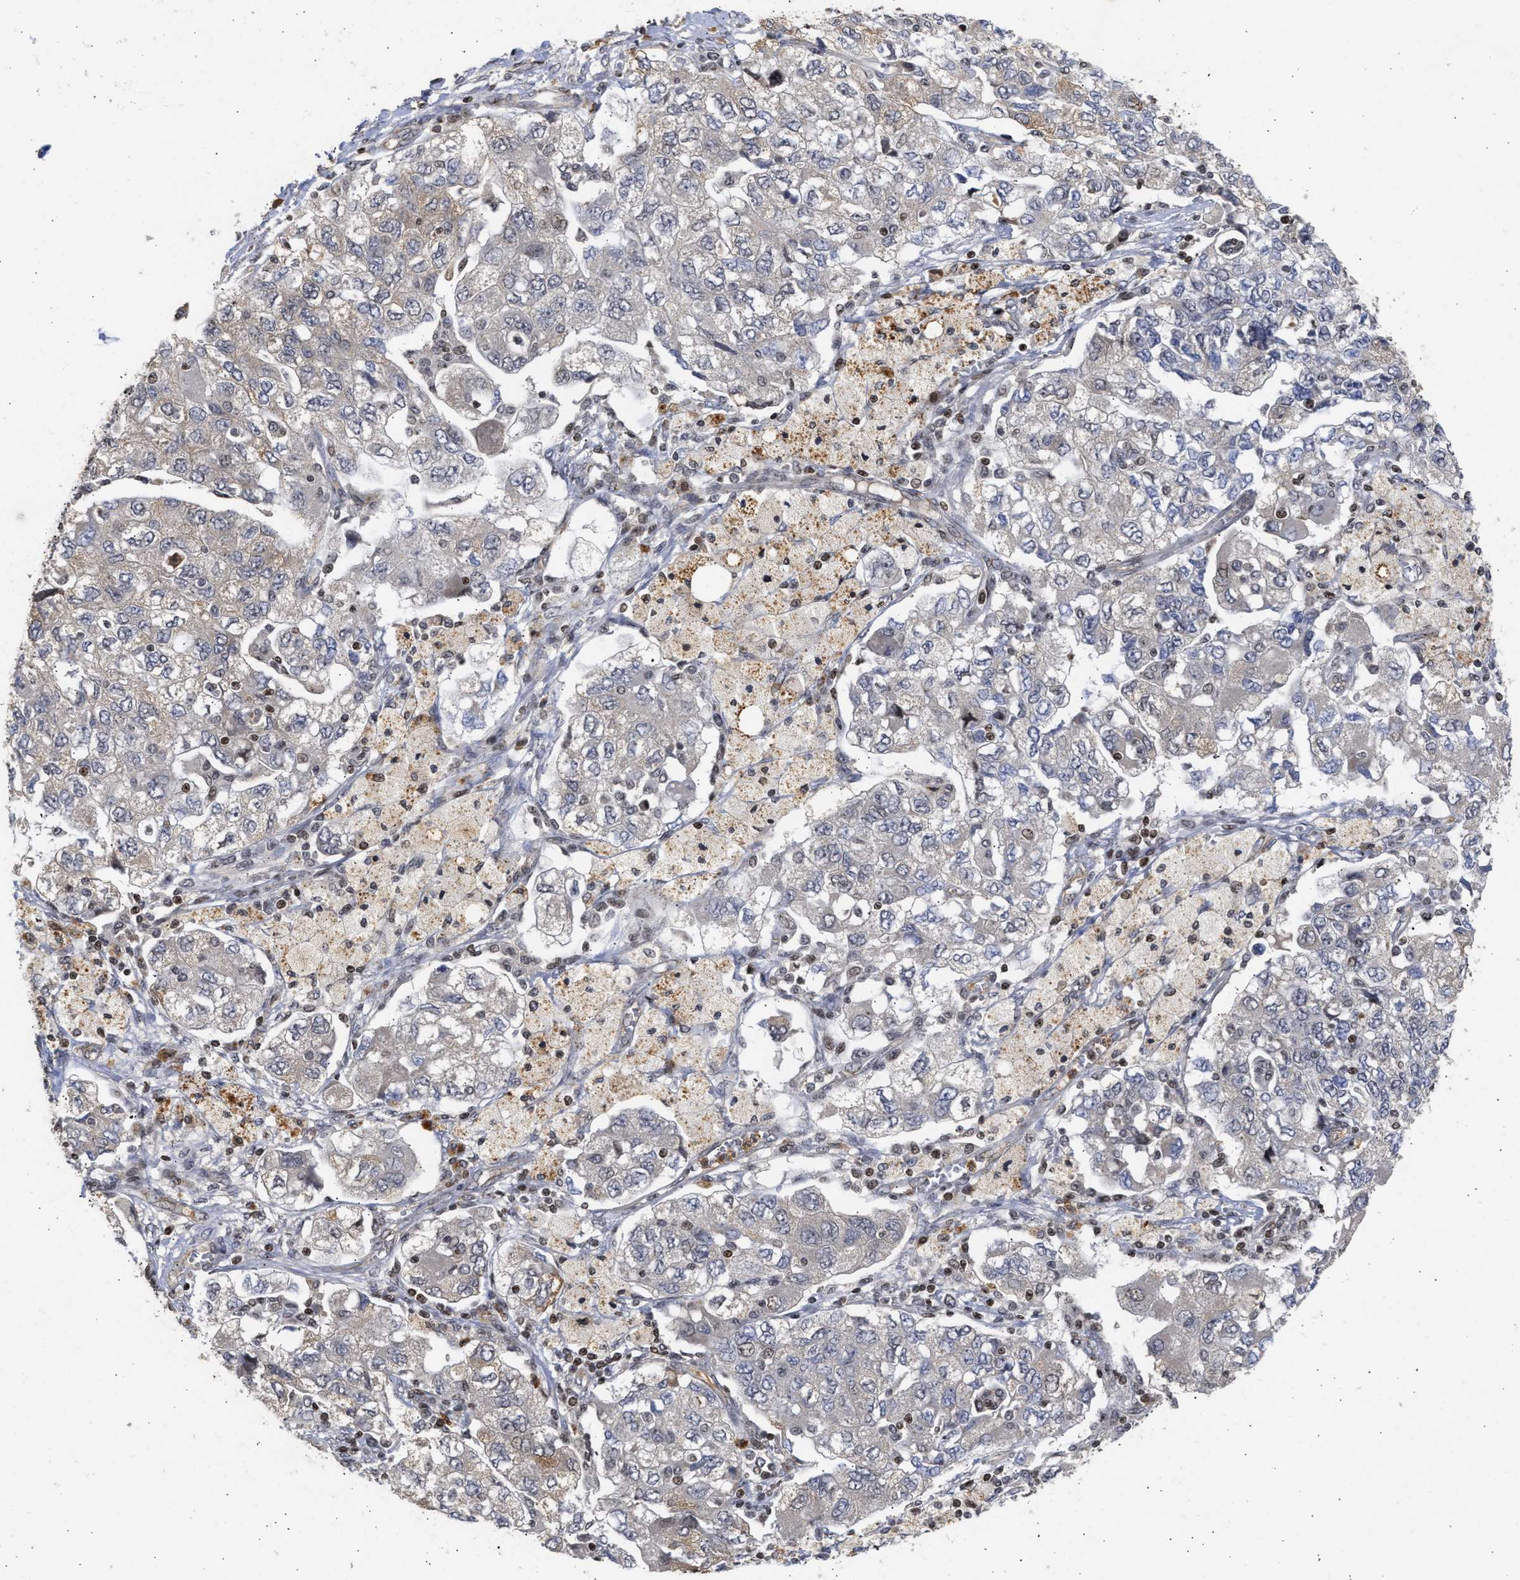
{"staining": {"intensity": "weak", "quantity": "<25%", "location": "cytoplasmic/membranous"}, "tissue": "ovarian cancer", "cell_type": "Tumor cells", "image_type": "cancer", "snomed": [{"axis": "morphology", "description": "Carcinoma, NOS"}, {"axis": "morphology", "description": "Cystadenocarcinoma, serous, NOS"}, {"axis": "topography", "description": "Ovary"}], "caption": "Immunohistochemistry of human carcinoma (ovarian) exhibits no staining in tumor cells.", "gene": "ENSG00000142539", "patient": {"sex": "female", "age": 69}}